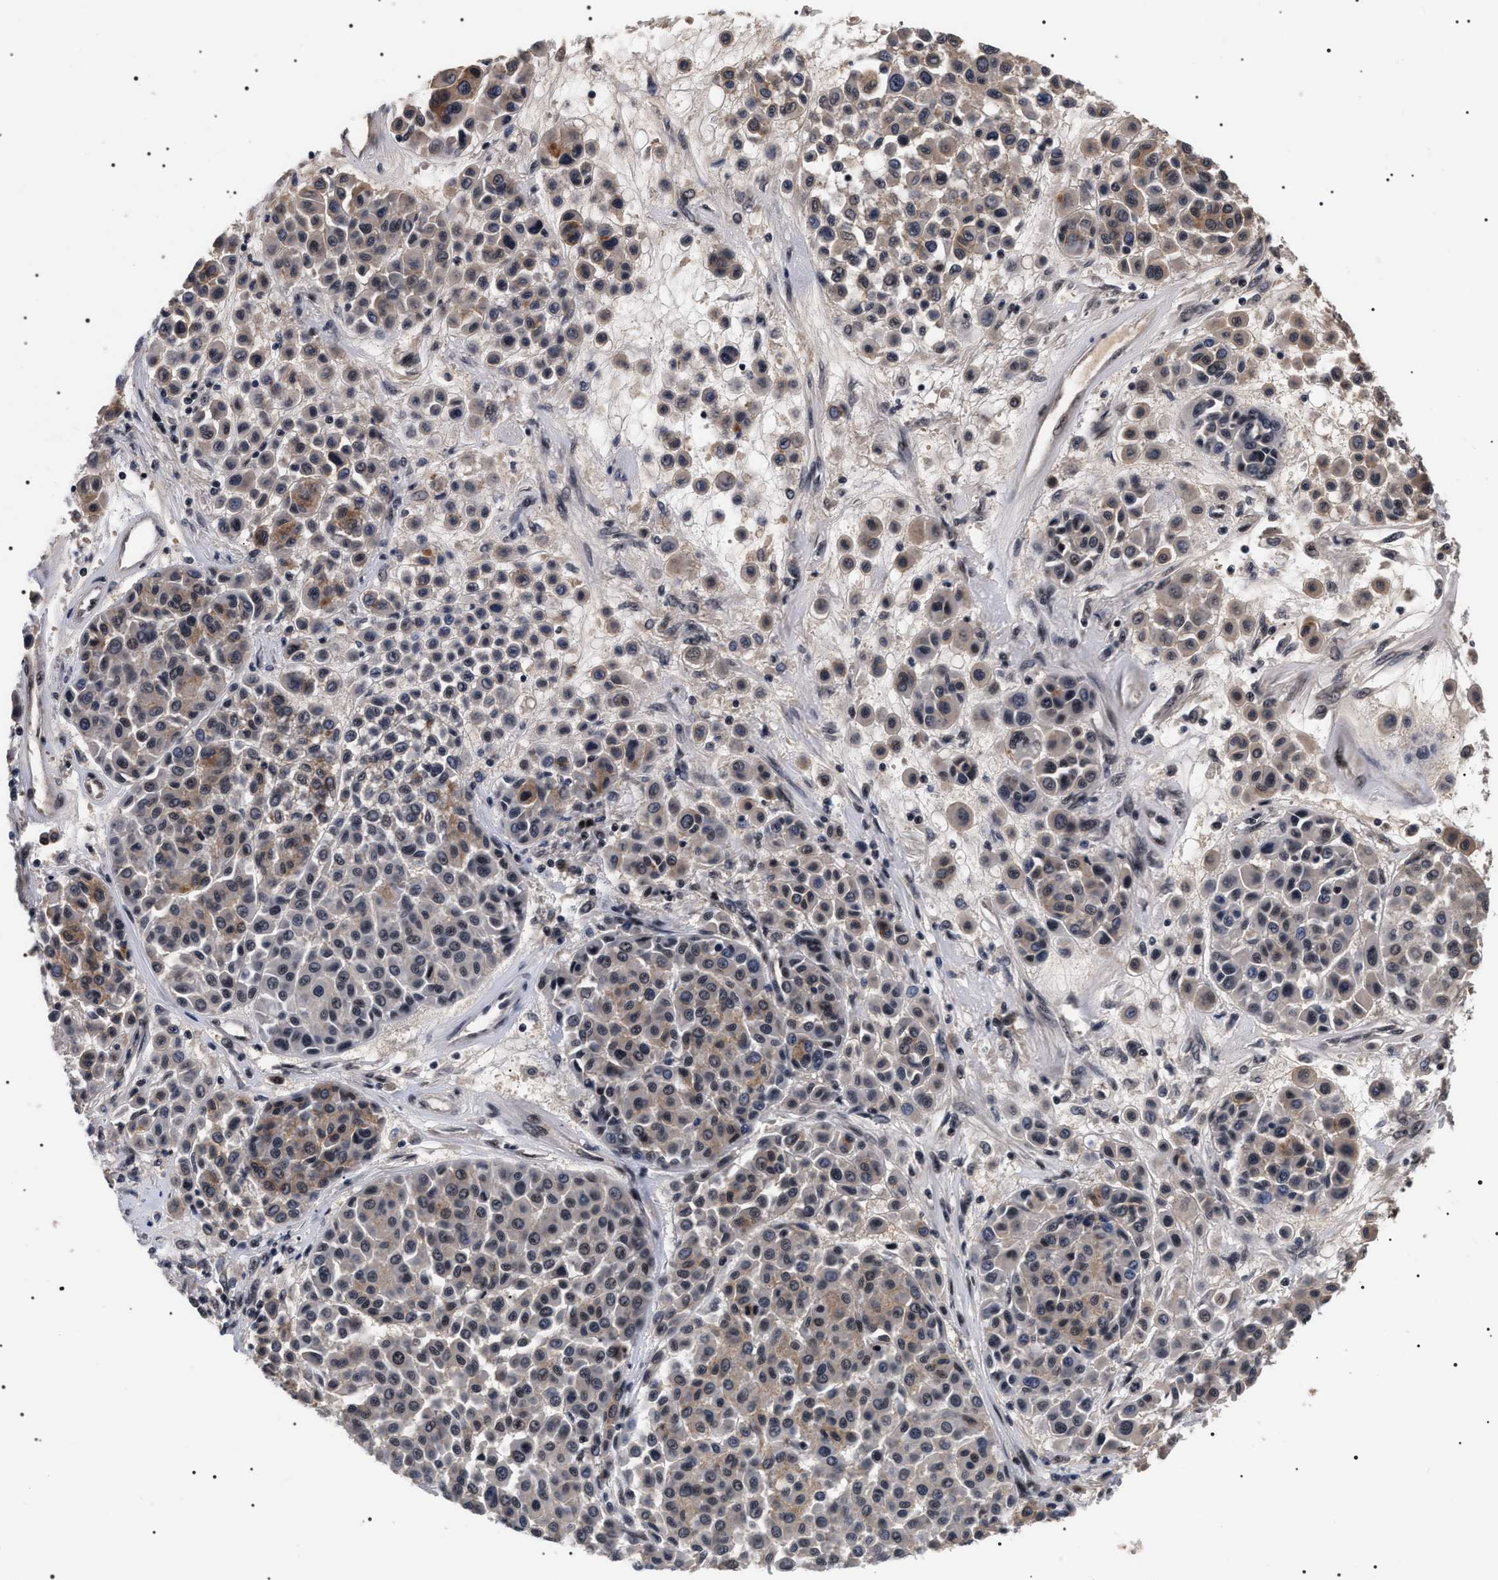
{"staining": {"intensity": "weak", "quantity": "25%-75%", "location": "cytoplasmic/membranous,nuclear"}, "tissue": "melanoma", "cell_type": "Tumor cells", "image_type": "cancer", "snomed": [{"axis": "morphology", "description": "Malignant melanoma, Metastatic site"}, {"axis": "topography", "description": "Soft tissue"}], "caption": "A brown stain highlights weak cytoplasmic/membranous and nuclear staining of a protein in human malignant melanoma (metastatic site) tumor cells. The staining is performed using DAB brown chromogen to label protein expression. The nuclei are counter-stained blue using hematoxylin.", "gene": "CAAP1", "patient": {"sex": "male", "age": 41}}